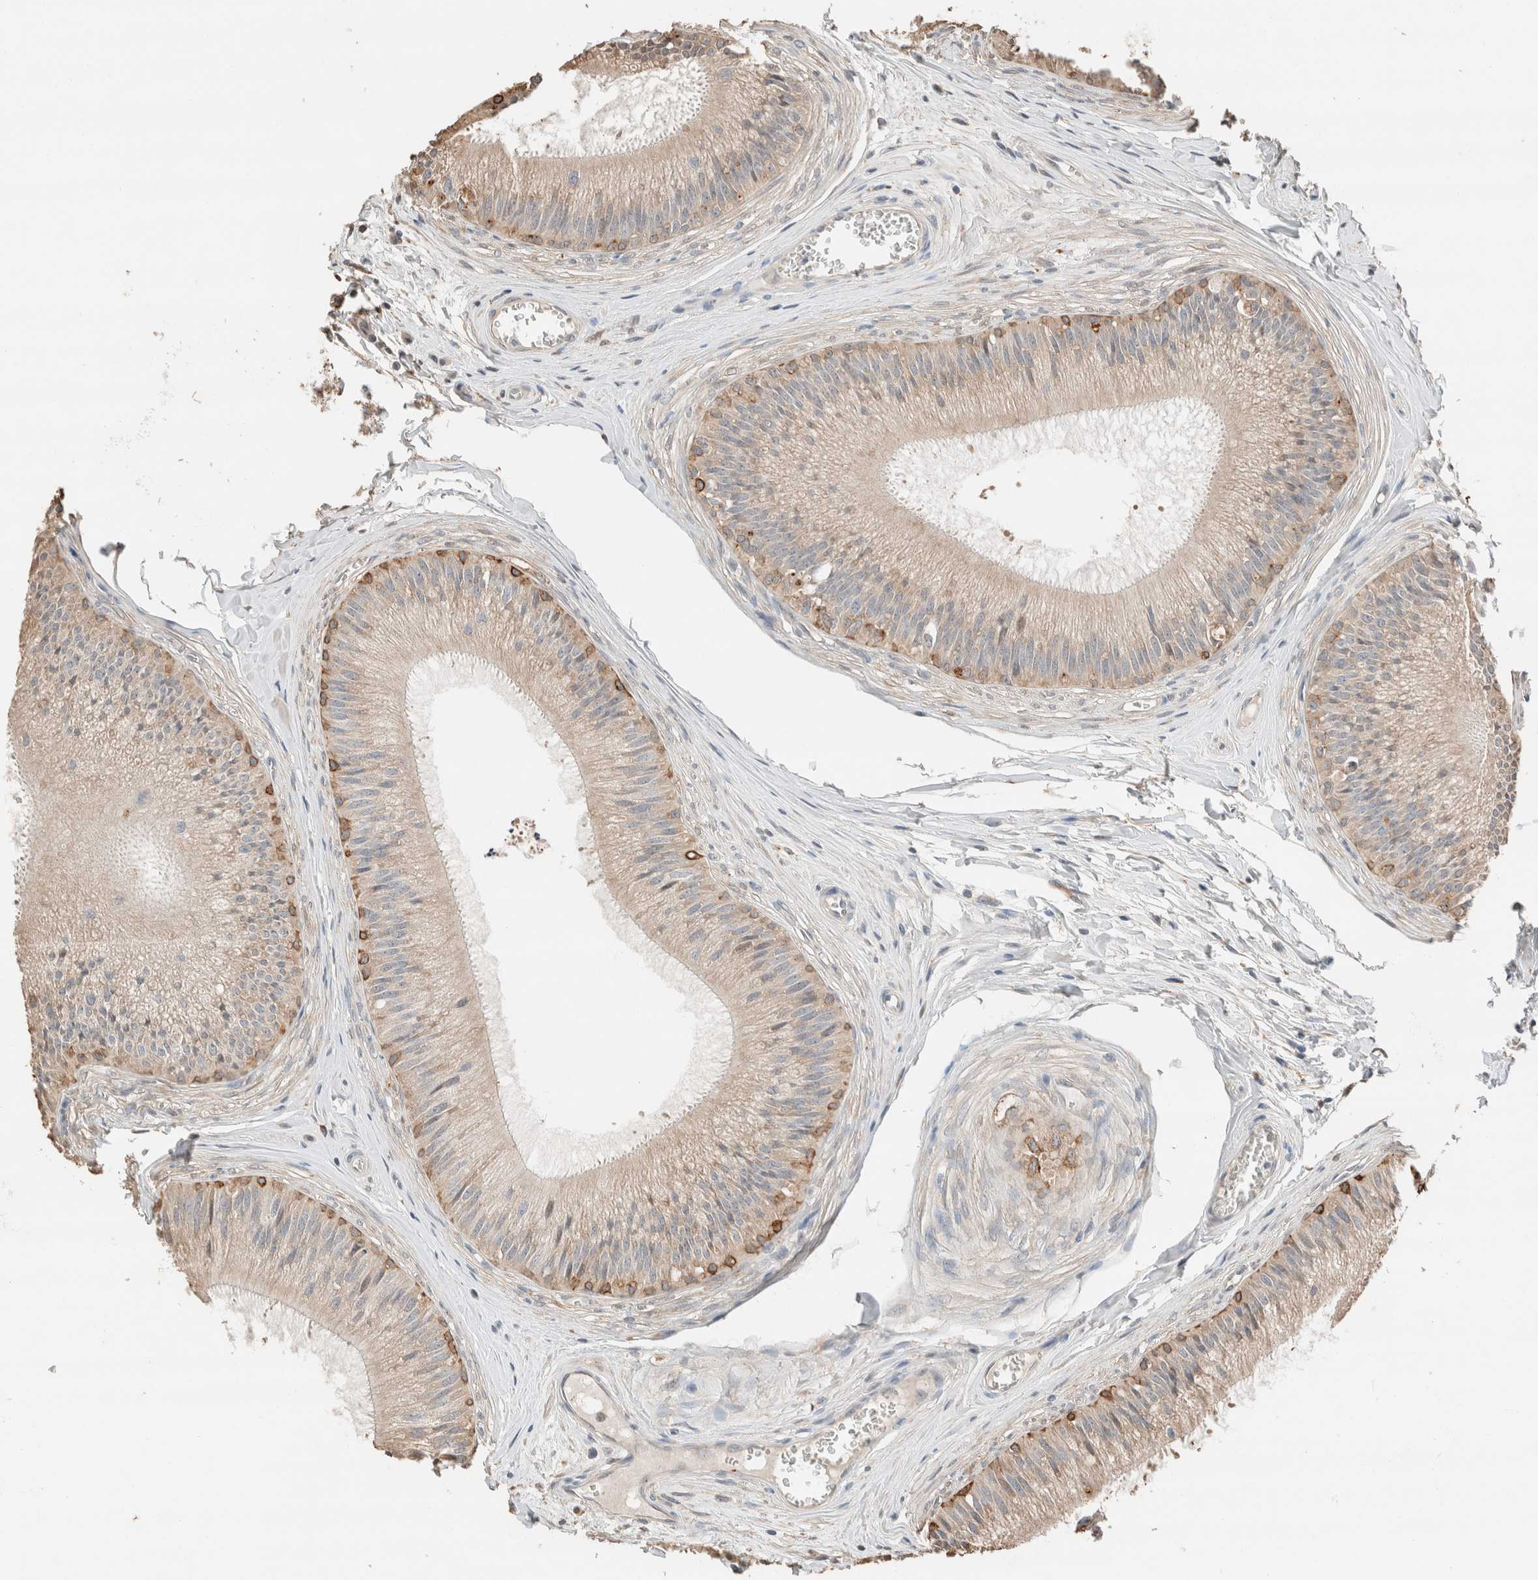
{"staining": {"intensity": "moderate", "quantity": "<25%", "location": "cytoplasmic/membranous"}, "tissue": "epididymis", "cell_type": "Glandular cells", "image_type": "normal", "snomed": [{"axis": "morphology", "description": "Normal tissue, NOS"}, {"axis": "topography", "description": "Epididymis"}], "caption": "Human epididymis stained for a protein (brown) shows moderate cytoplasmic/membranous positive staining in approximately <25% of glandular cells.", "gene": "TUBD1", "patient": {"sex": "male", "age": 31}}